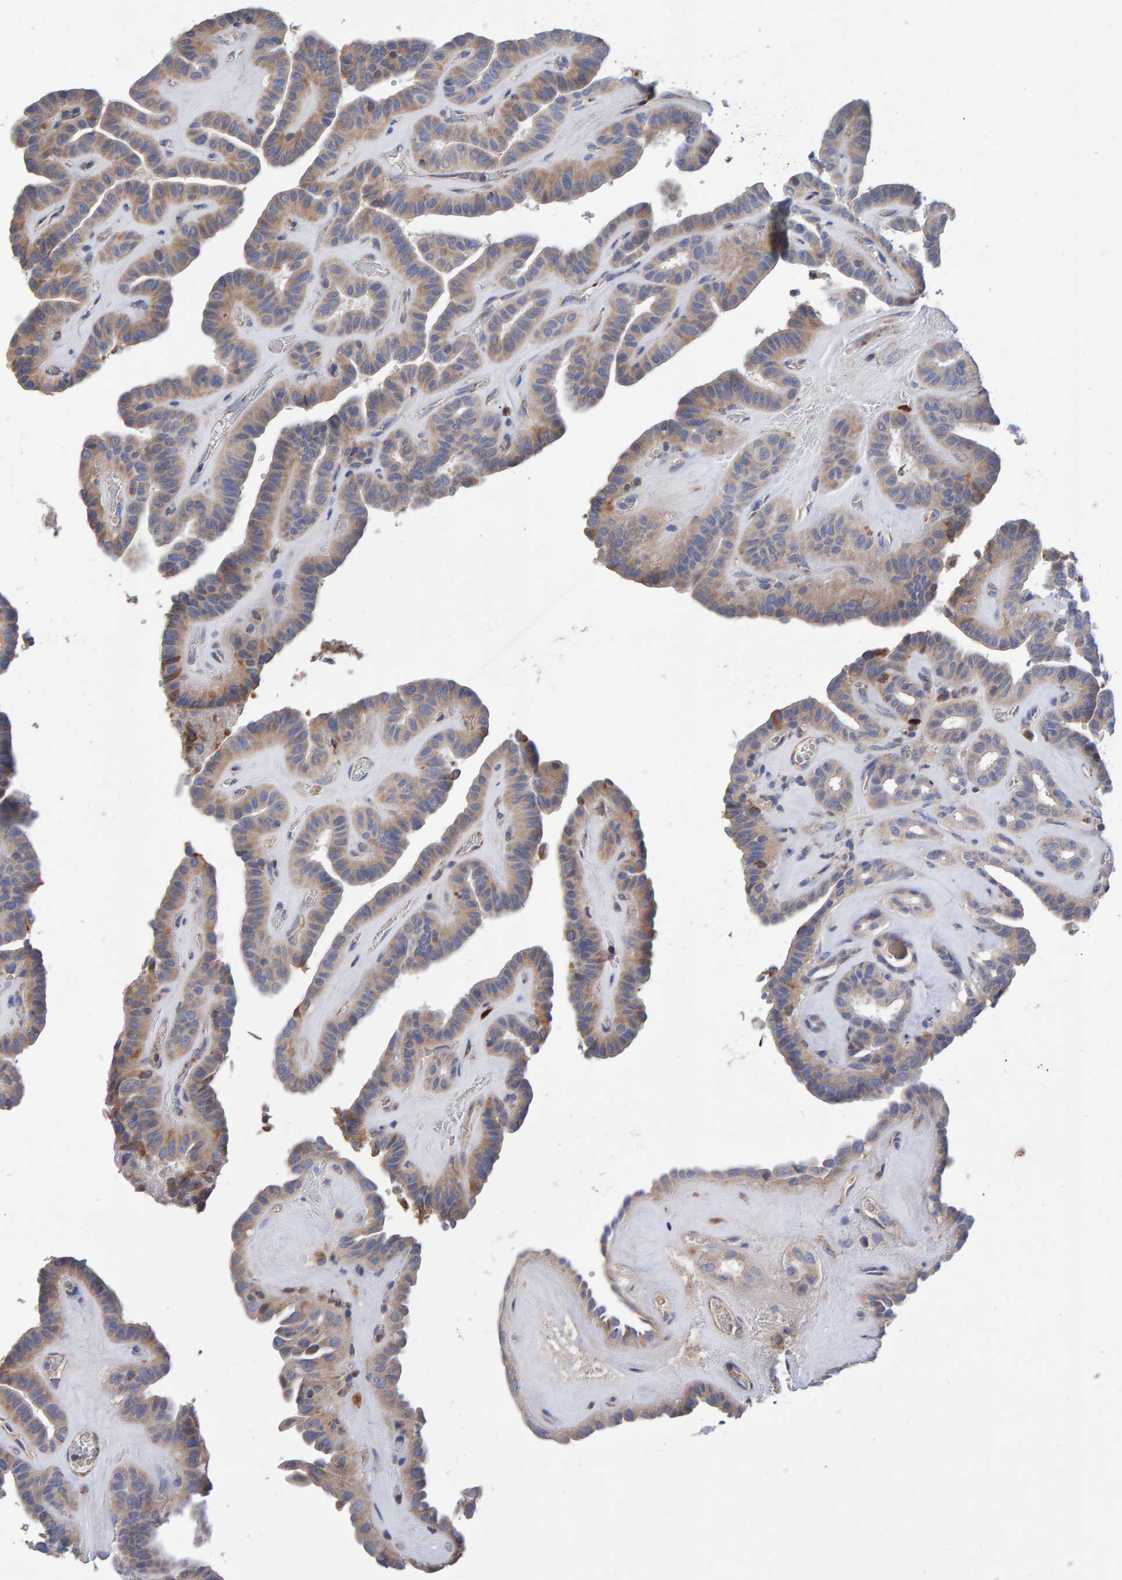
{"staining": {"intensity": "moderate", "quantity": ">75%", "location": "cytoplasmic/membranous"}, "tissue": "thyroid cancer", "cell_type": "Tumor cells", "image_type": "cancer", "snomed": [{"axis": "morphology", "description": "Papillary adenocarcinoma, NOS"}, {"axis": "topography", "description": "Thyroid gland"}], "caption": "This micrograph exhibits IHC staining of papillary adenocarcinoma (thyroid), with medium moderate cytoplasmic/membranous staining in approximately >75% of tumor cells.", "gene": "EFR3A", "patient": {"sex": "male", "age": 77}}